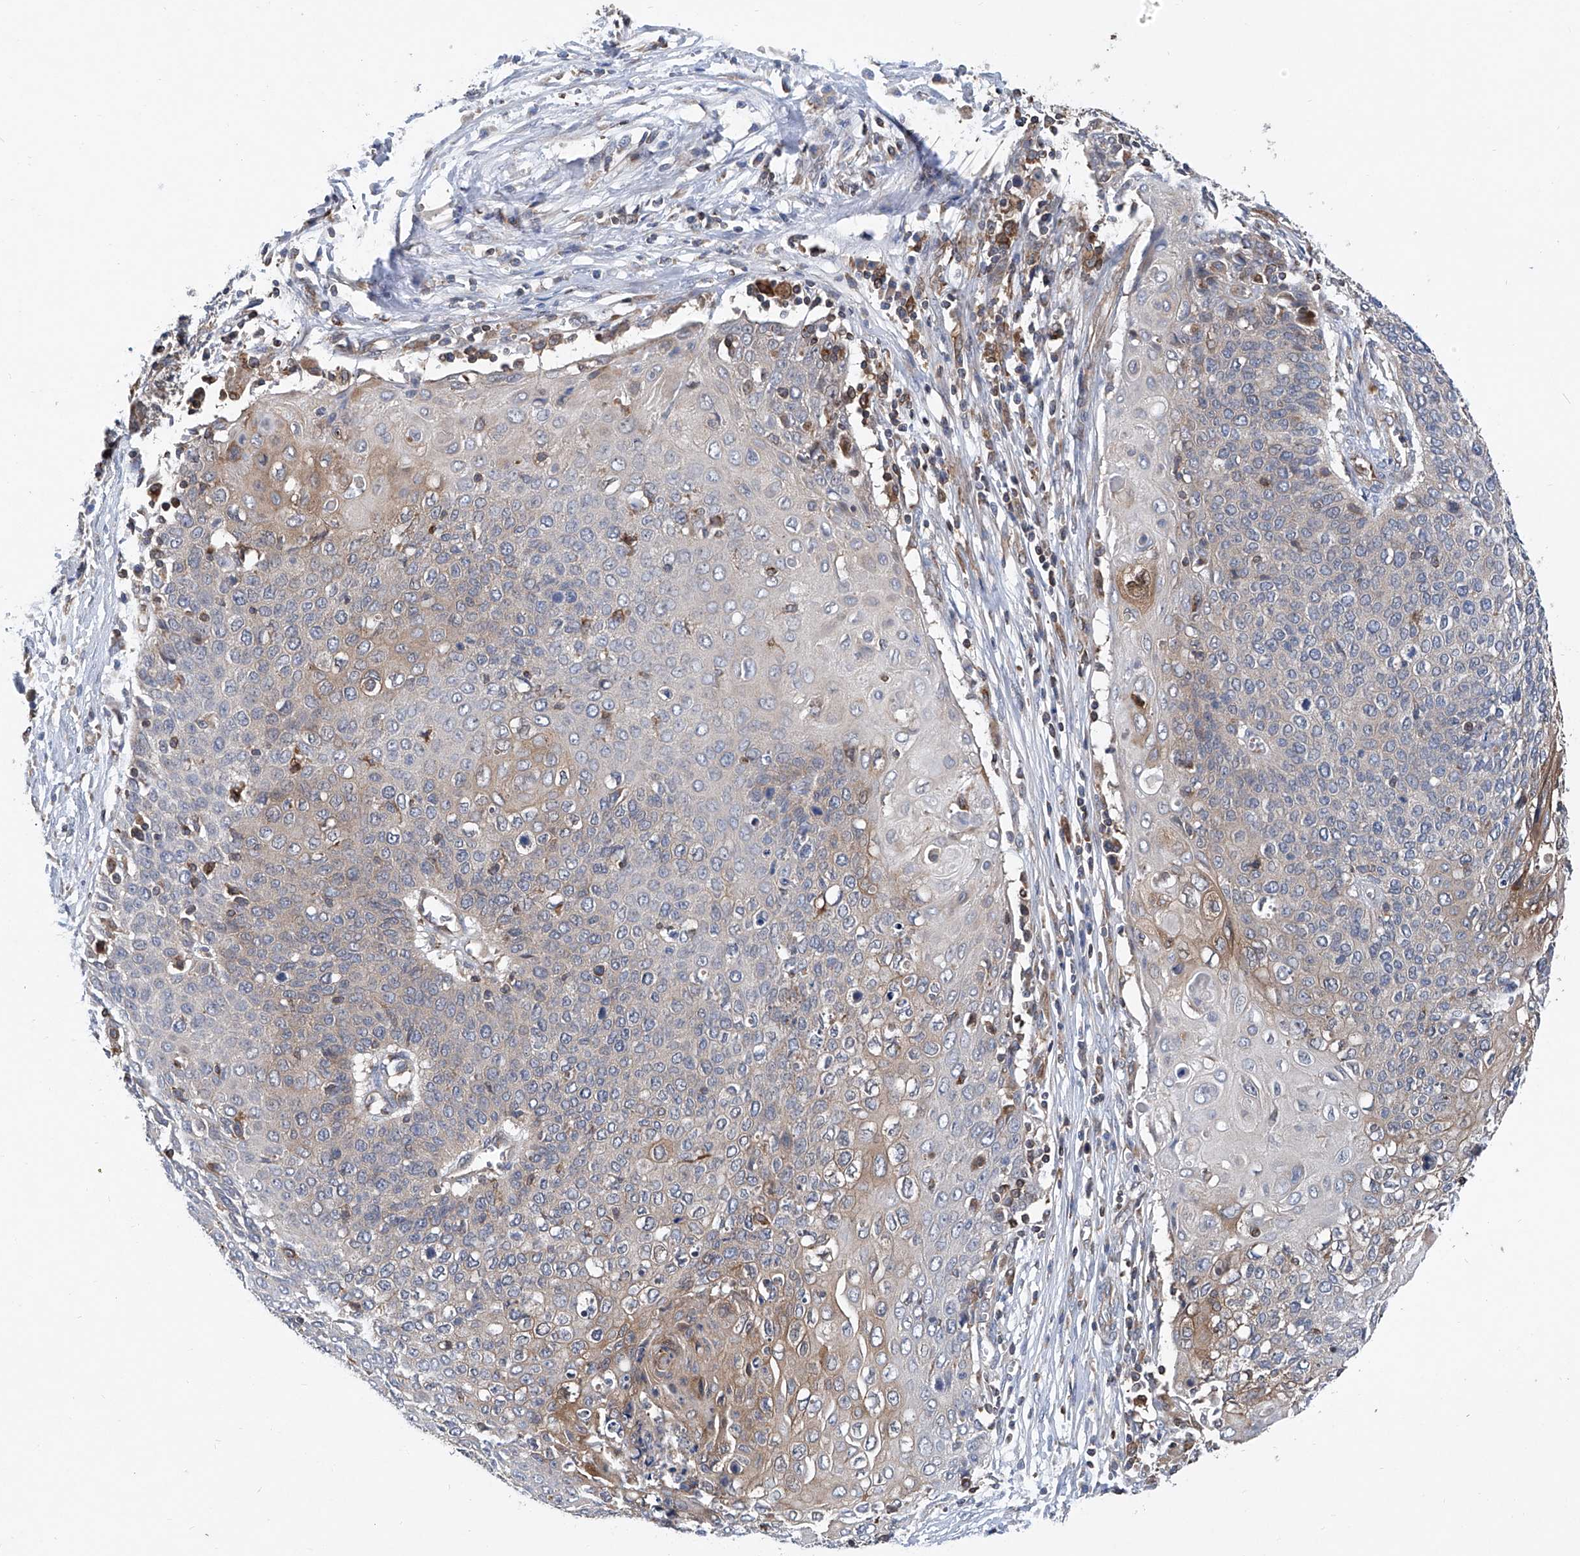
{"staining": {"intensity": "moderate", "quantity": "<25%", "location": "cytoplasmic/membranous"}, "tissue": "cervical cancer", "cell_type": "Tumor cells", "image_type": "cancer", "snomed": [{"axis": "morphology", "description": "Squamous cell carcinoma, NOS"}, {"axis": "topography", "description": "Cervix"}], "caption": "Tumor cells display moderate cytoplasmic/membranous staining in approximately <25% of cells in cervical squamous cell carcinoma.", "gene": "TRIM38", "patient": {"sex": "female", "age": 39}}